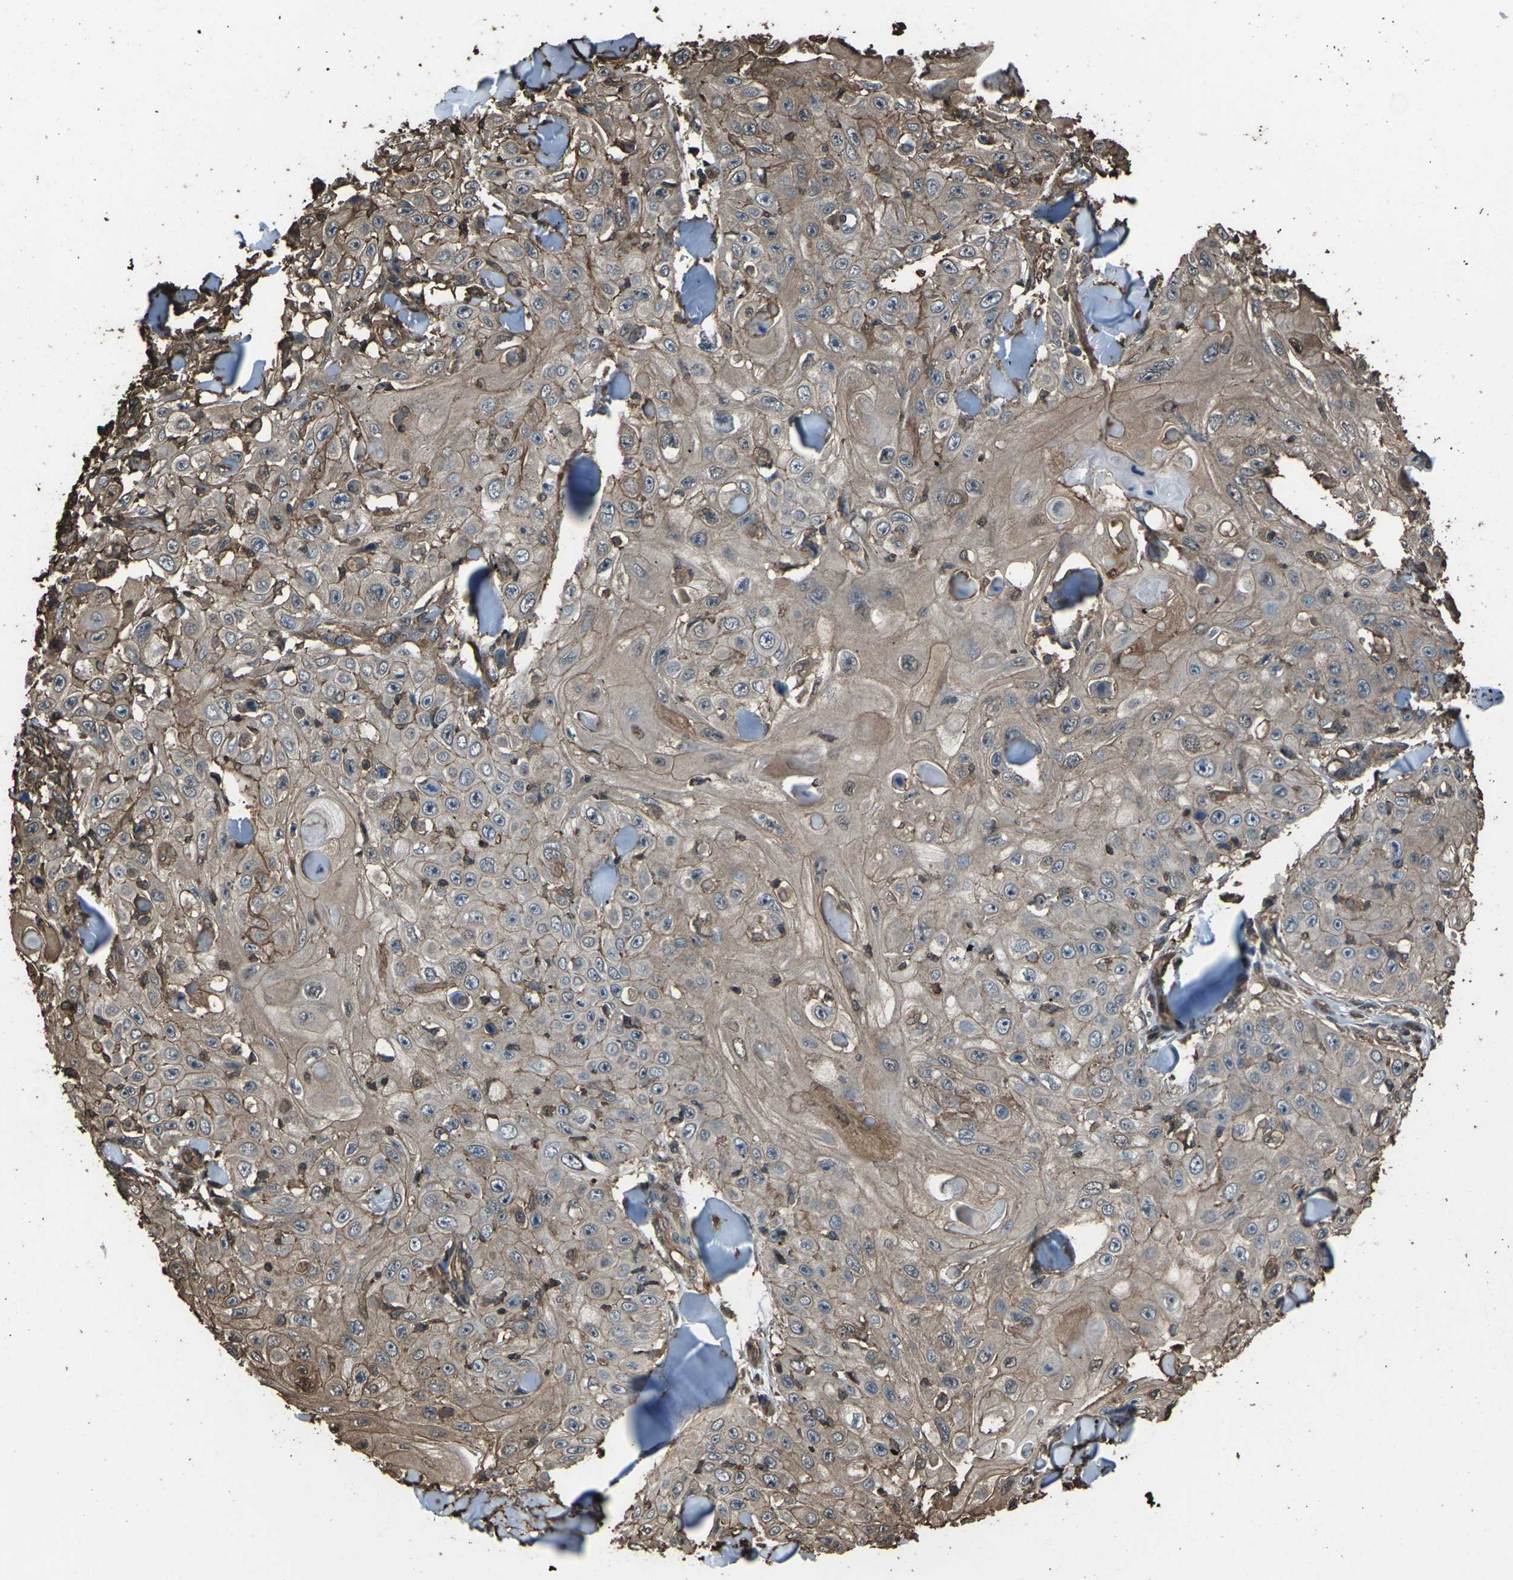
{"staining": {"intensity": "moderate", "quantity": ">75%", "location": "cytoplasmic/membranous"}, "tissue": "skin cancer", "cell_type": "Tumor cells", "image_type": "cancer", "snomed": [{"axis": "morphology", "description": "Squamous cell carcinoma, NOS"}, {"axis": "topography", "description": "Skin"}], "caption": "An image of squamous cell carcinoma (skin) stained for a protein reveals moderate cytoplasmic/membranous brown staining in tumor cells.", "gene": "DHPS", "patient": {"sex": "male", "age": 86}}